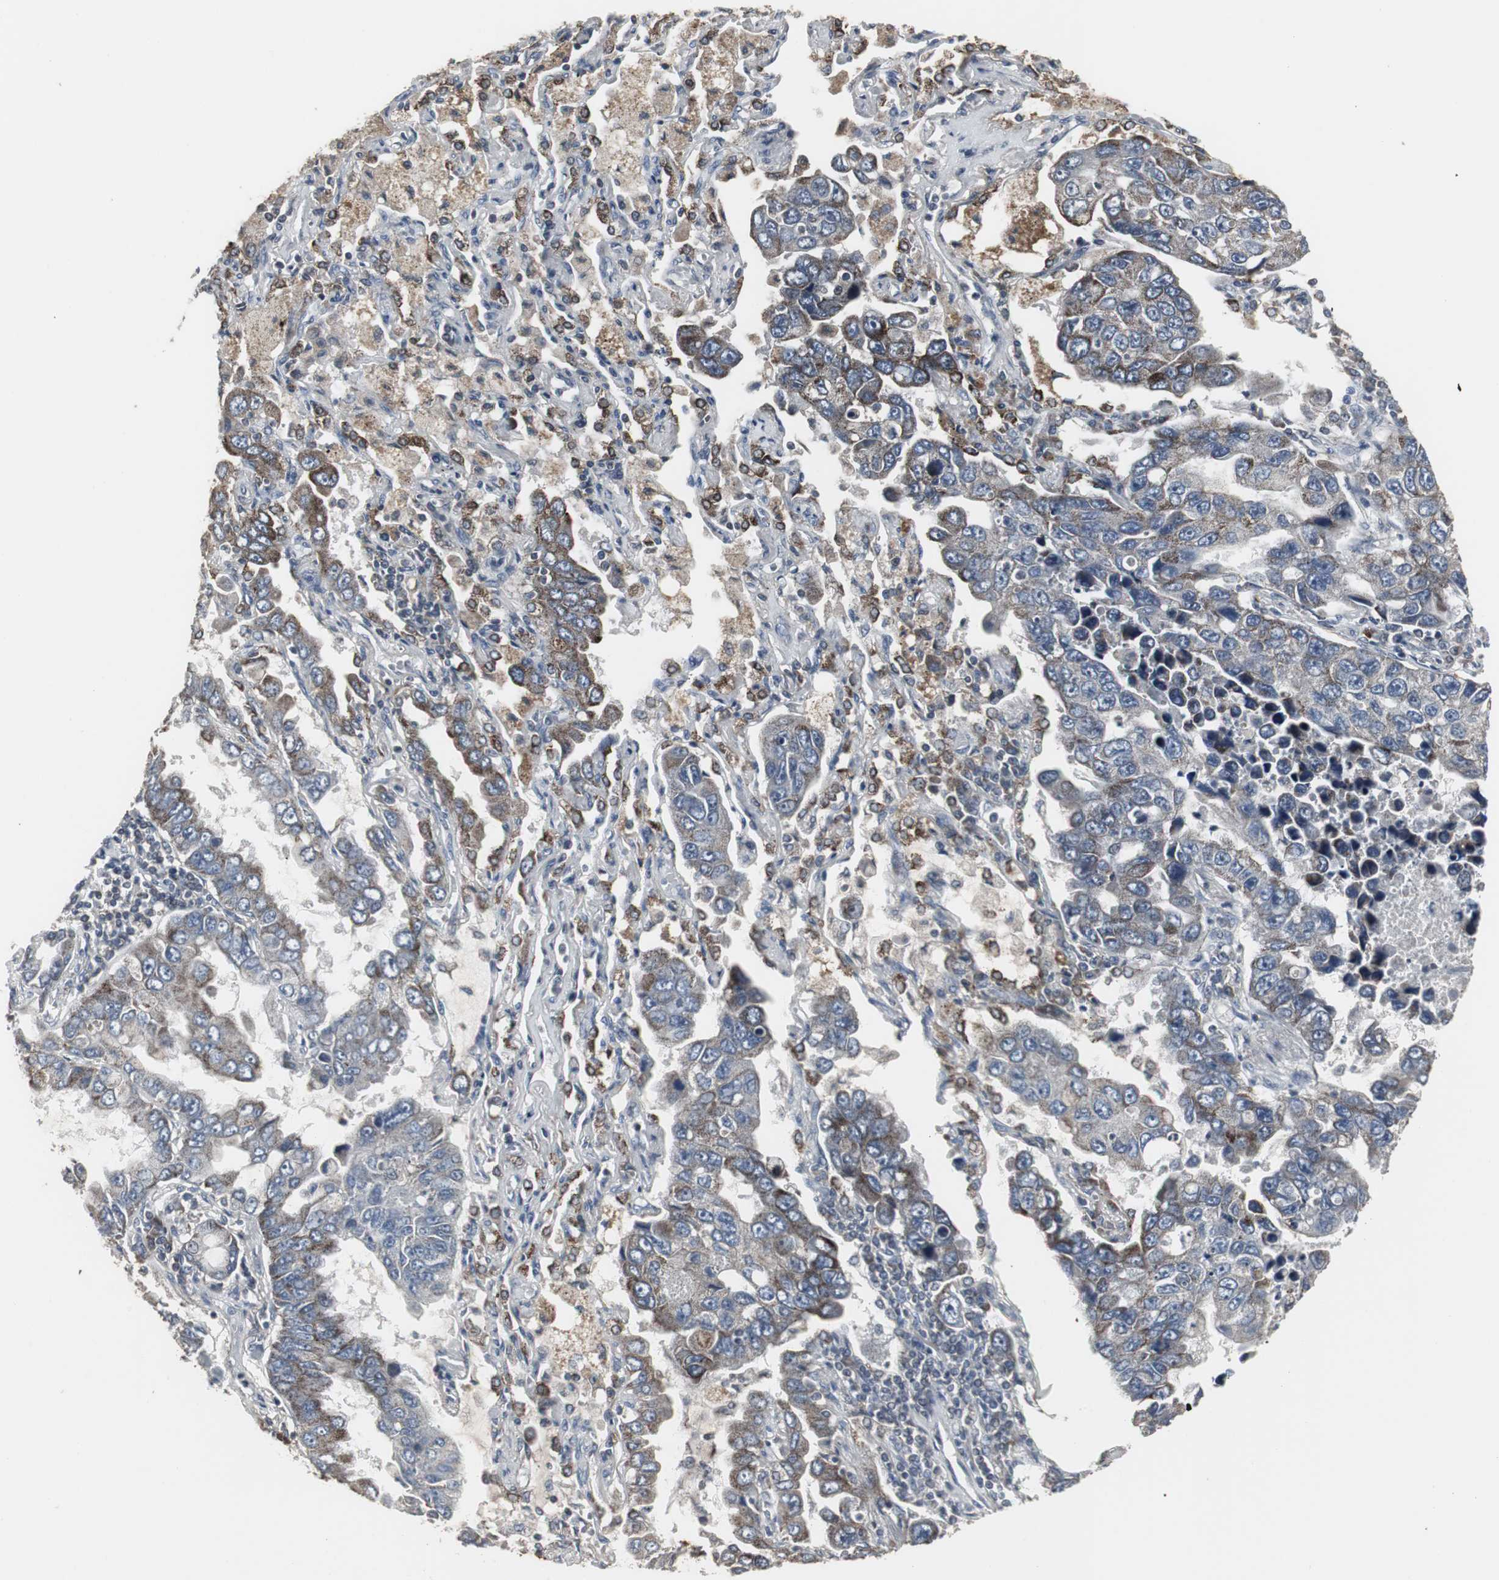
{"staining": {"intensity": "moderate", "quantity": "<25%", "location": "cytoplasmic/membranous"}, "tissue": "lung cancer", "cell_type": "Tumor cells", "image_type": "cancer", "snomed": [{"axis": "morphology", "description": "Adenocarcinoma, NOS"}, {"axis": "topography", "description": "Lung"}], "caption": "Human adenocarcinoma (lung) stained with a brown dye exhibits moderate cytoplasmic/membranous positive positivity in about <25% of tumor cells.", "gene": "ACAA1", "patient": {"sex": "male", "age": 64}}